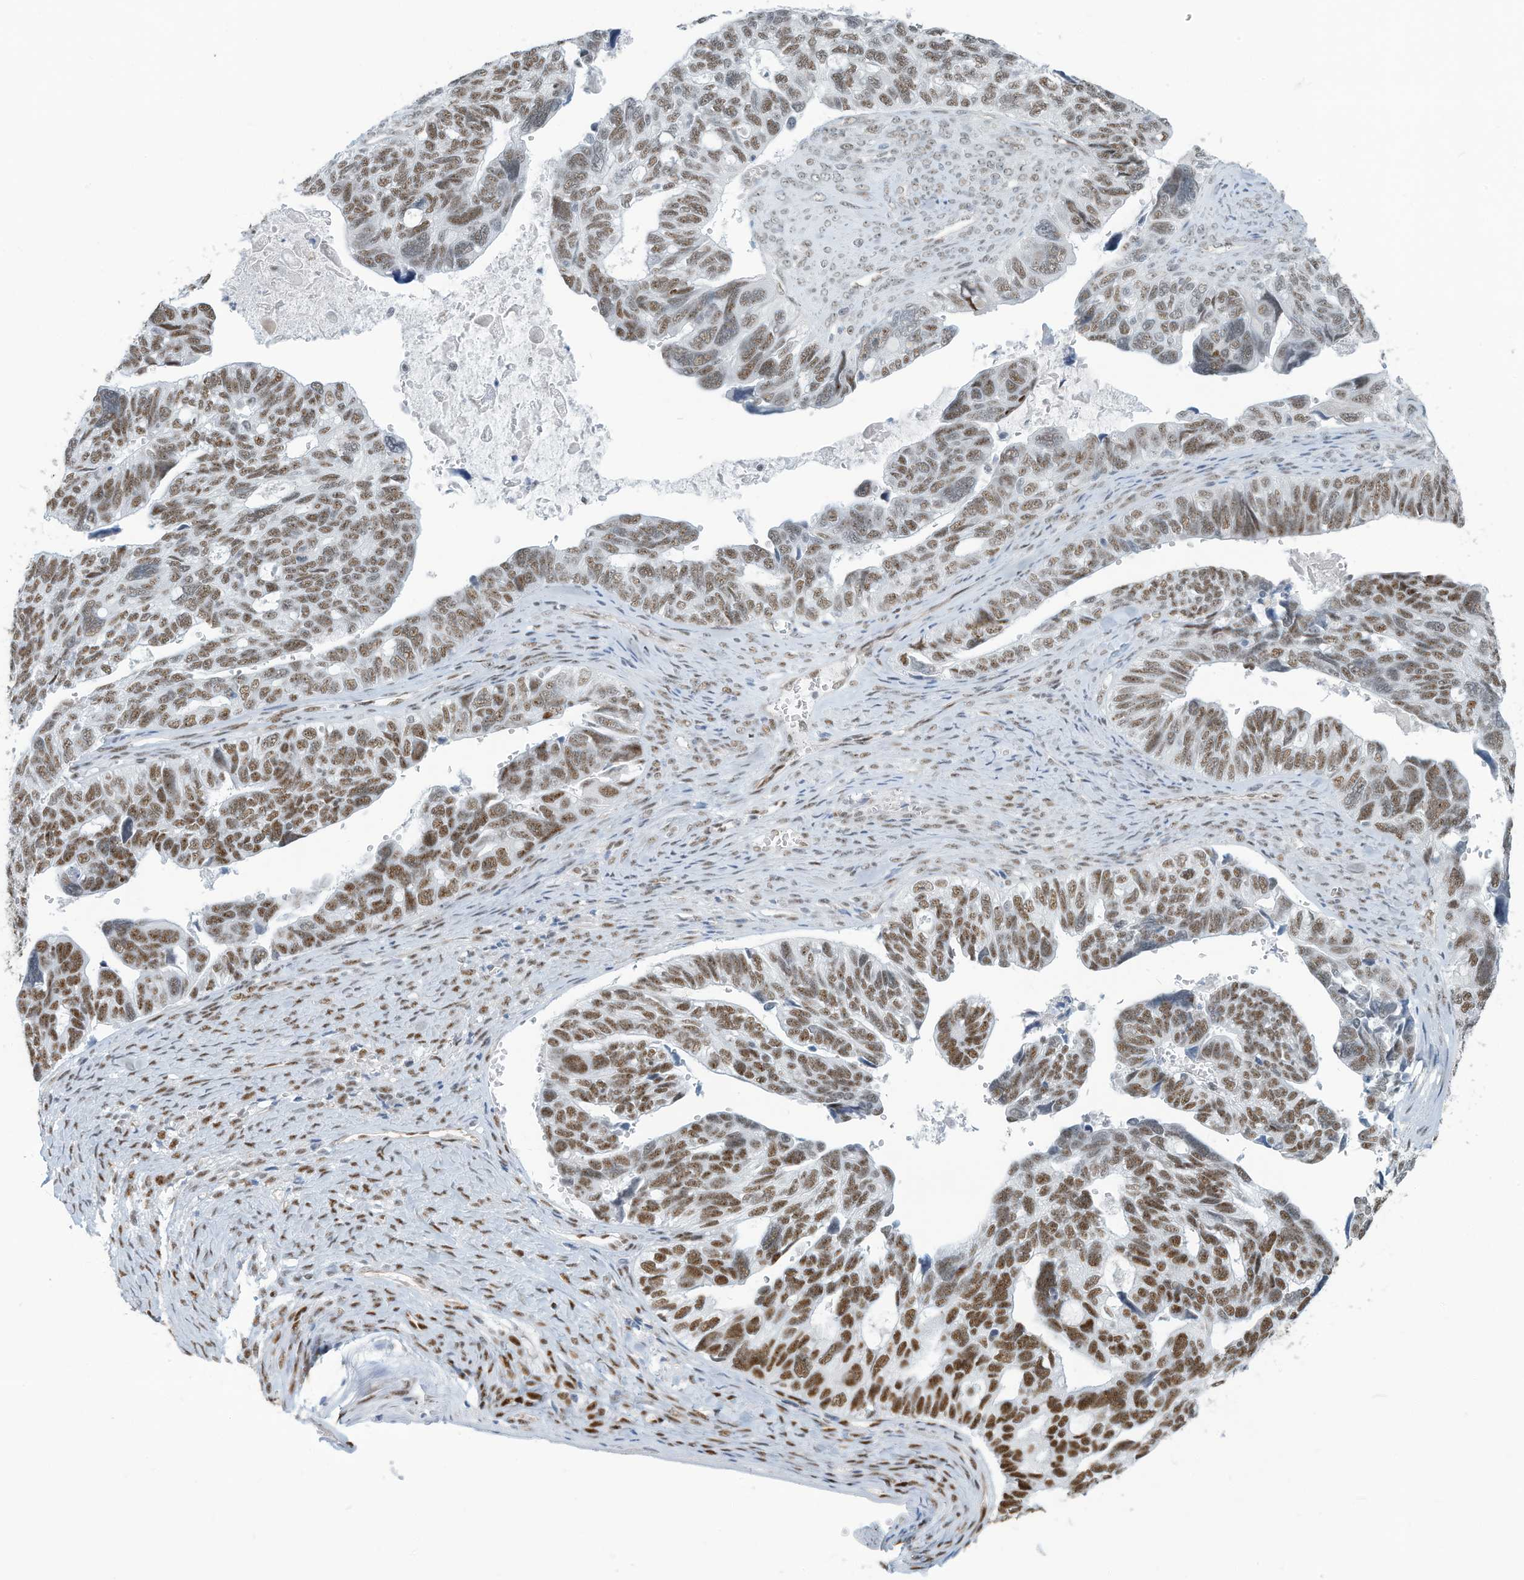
{"staining": {"intensity": "moderate", "quantity": ">75%", "location": "nuclear"}, "tissue": "ovarian cancer", "cell_type": "Tumor cells", "image_type": "cancer", "snomed": [{"axis": "morphology", "description": "Cystadenocarcinoma, serous, NOS"}, {"axis": "topography", "description": "Ovary"}], "caption": "Ovarian cancer stained for a protein reveals moderate nuclear positivity in tumor cells.", "gene": "SARNP", "patient": {"sex": "female", "age": 79}}